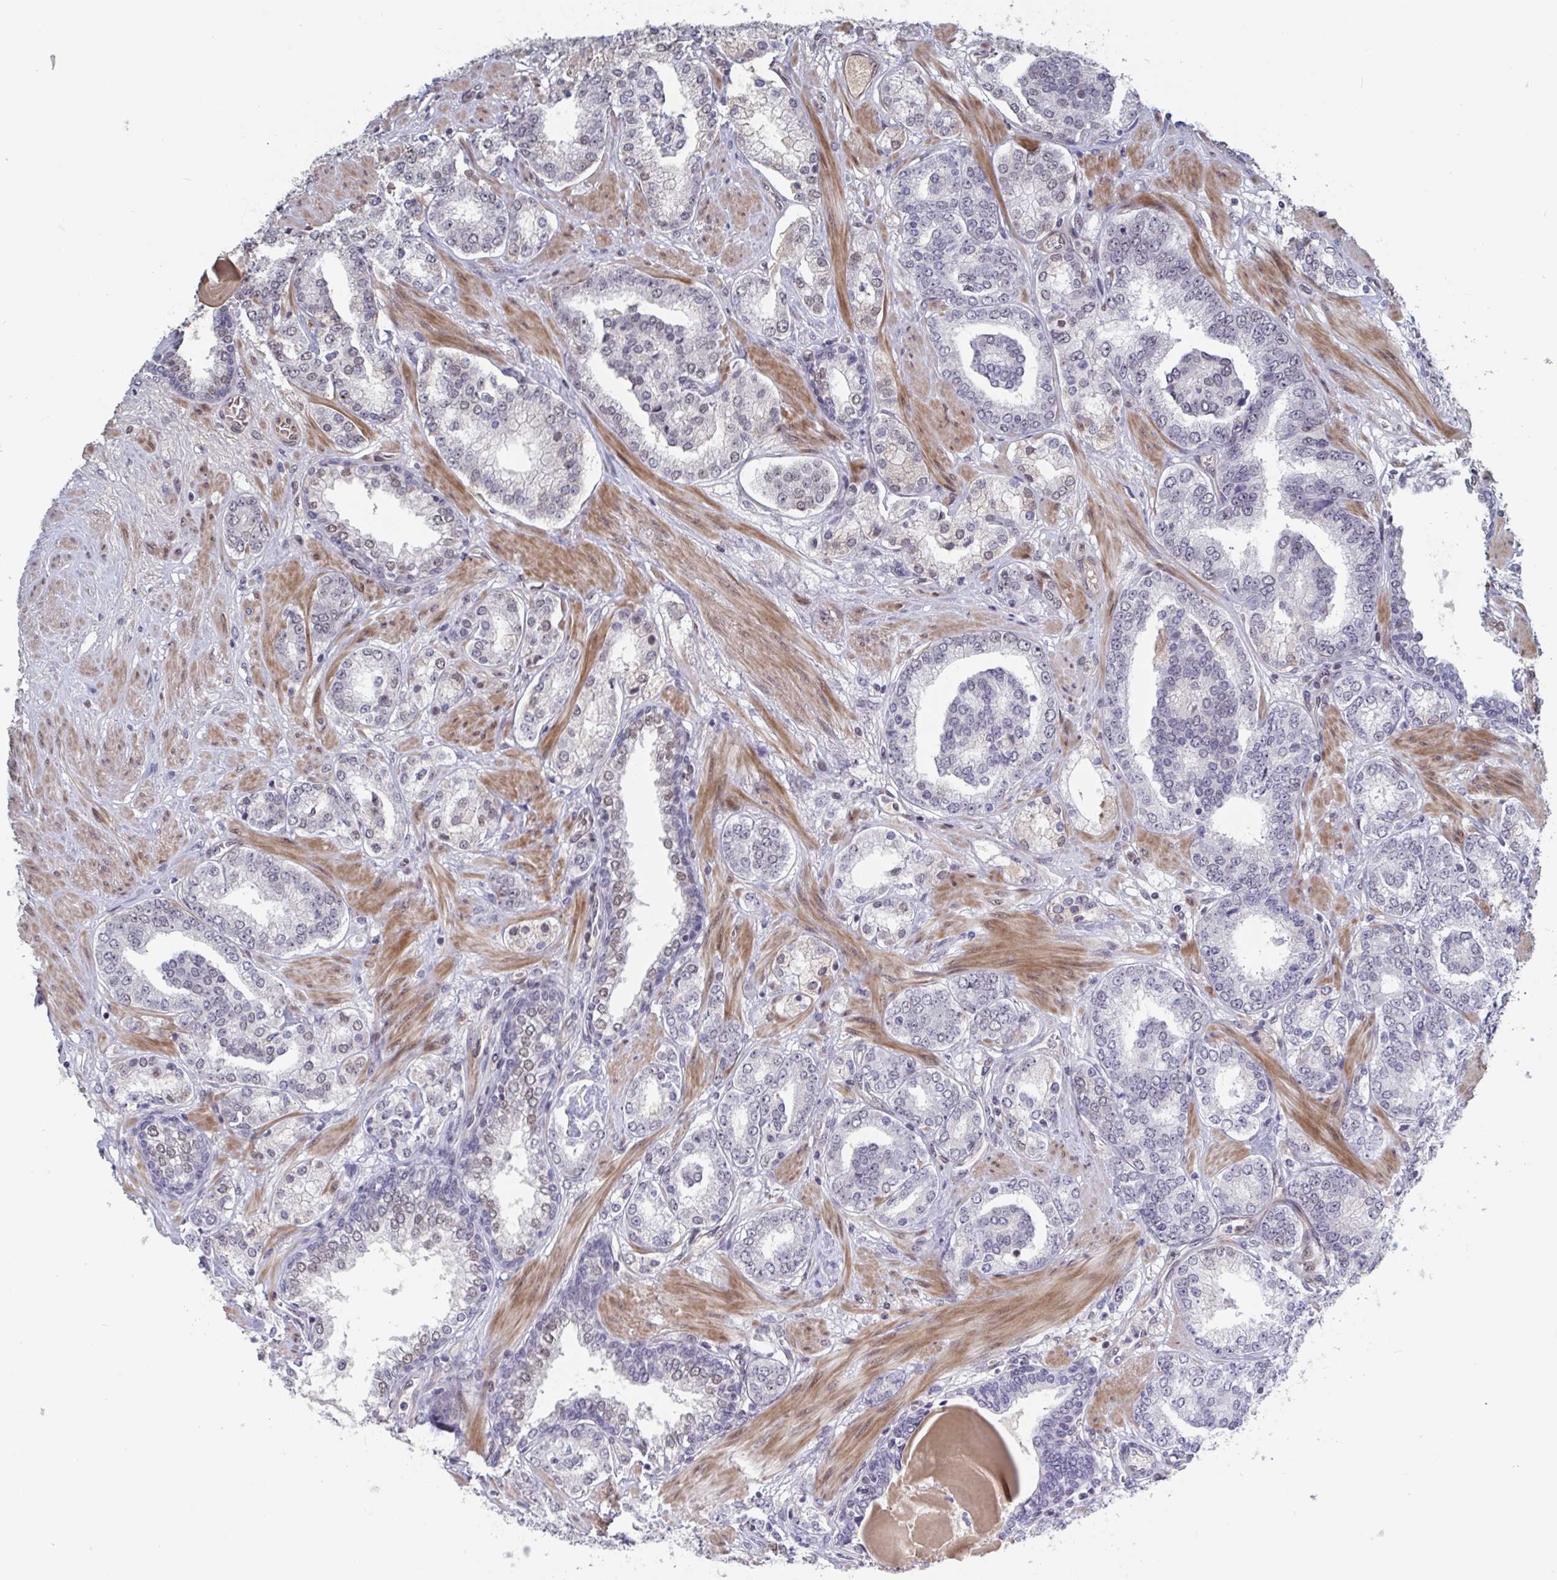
{"staining": {"intensity": "weak", "quantity": "25%-75%", "location": "nuclear"}, "tissue": "prostate cancer", "cell_type": "Tumor cells", "image_type": "cancer", "snomed": [{"axis": "morphology", "description": "Adenocarcinoma, High grade"}, {"axis": "topography", "description": "Prostate"}], "caption": "Tumor cells exhibit low levels of weak nuclear staining in about 25%-75% of cells in human high-grade adenocarcinoma (prostate).", "gene": "BCL7B", "patient": {"sex": "male", "age": 62}}